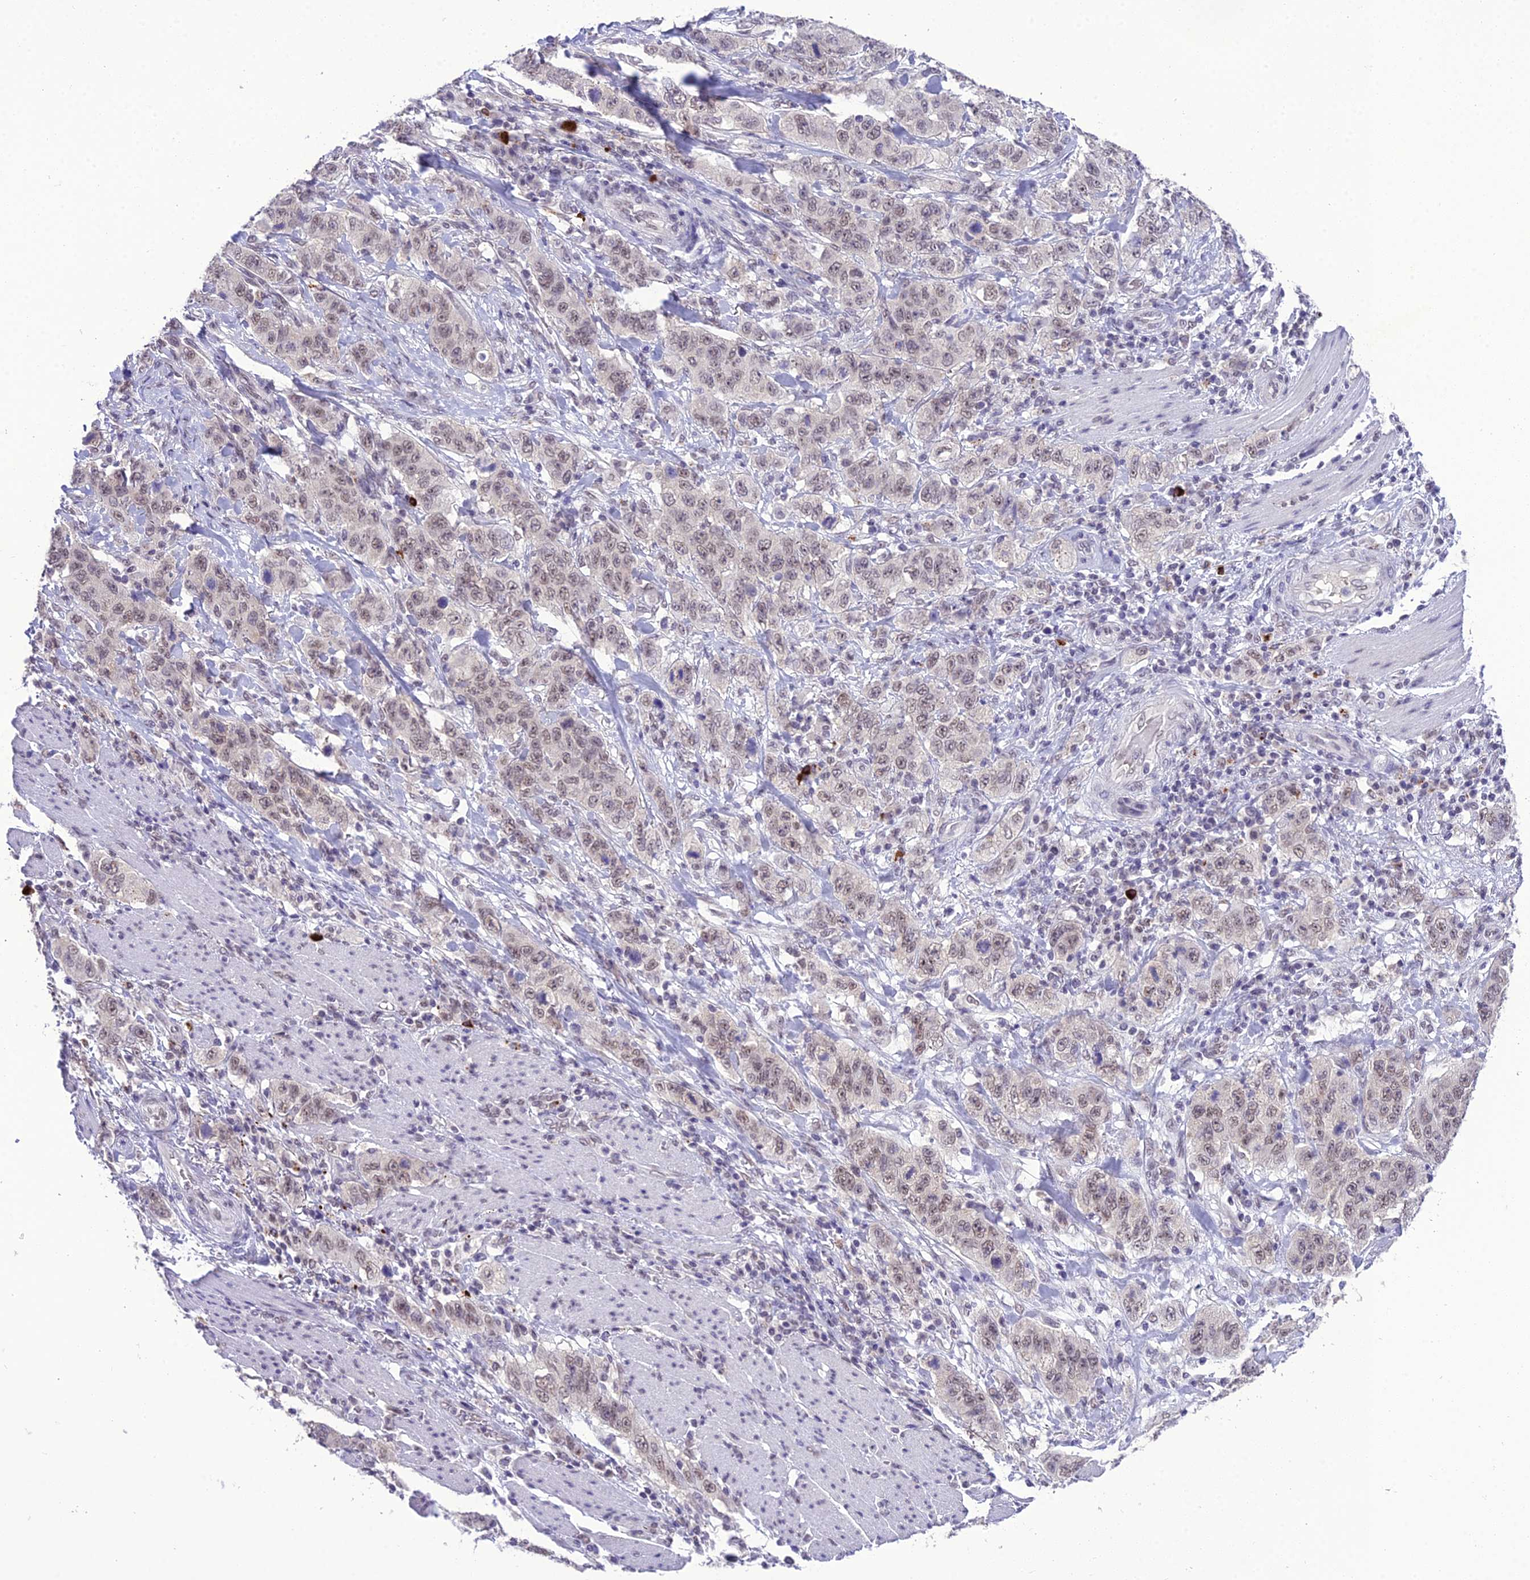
{"staining": {"intensity": "weak", "quantity": ">75%", "location": "nuclear"}, "tissue": "stomach cancer", "cell_type": "Tumor cells", "image_type": "cancer", "snomed": [{"axis": "morphology", "description": "Adenocarcinoma, NOS"}, {"axis": "topography", "description": "Stomach"}], "caption": "Weak nuclear protein positivity is identified in approximately >75% of tumor cells in stomach adenocarcinoma.", "gene": "SH3RF3", "patient": {"sex": "male", "age": 48}}